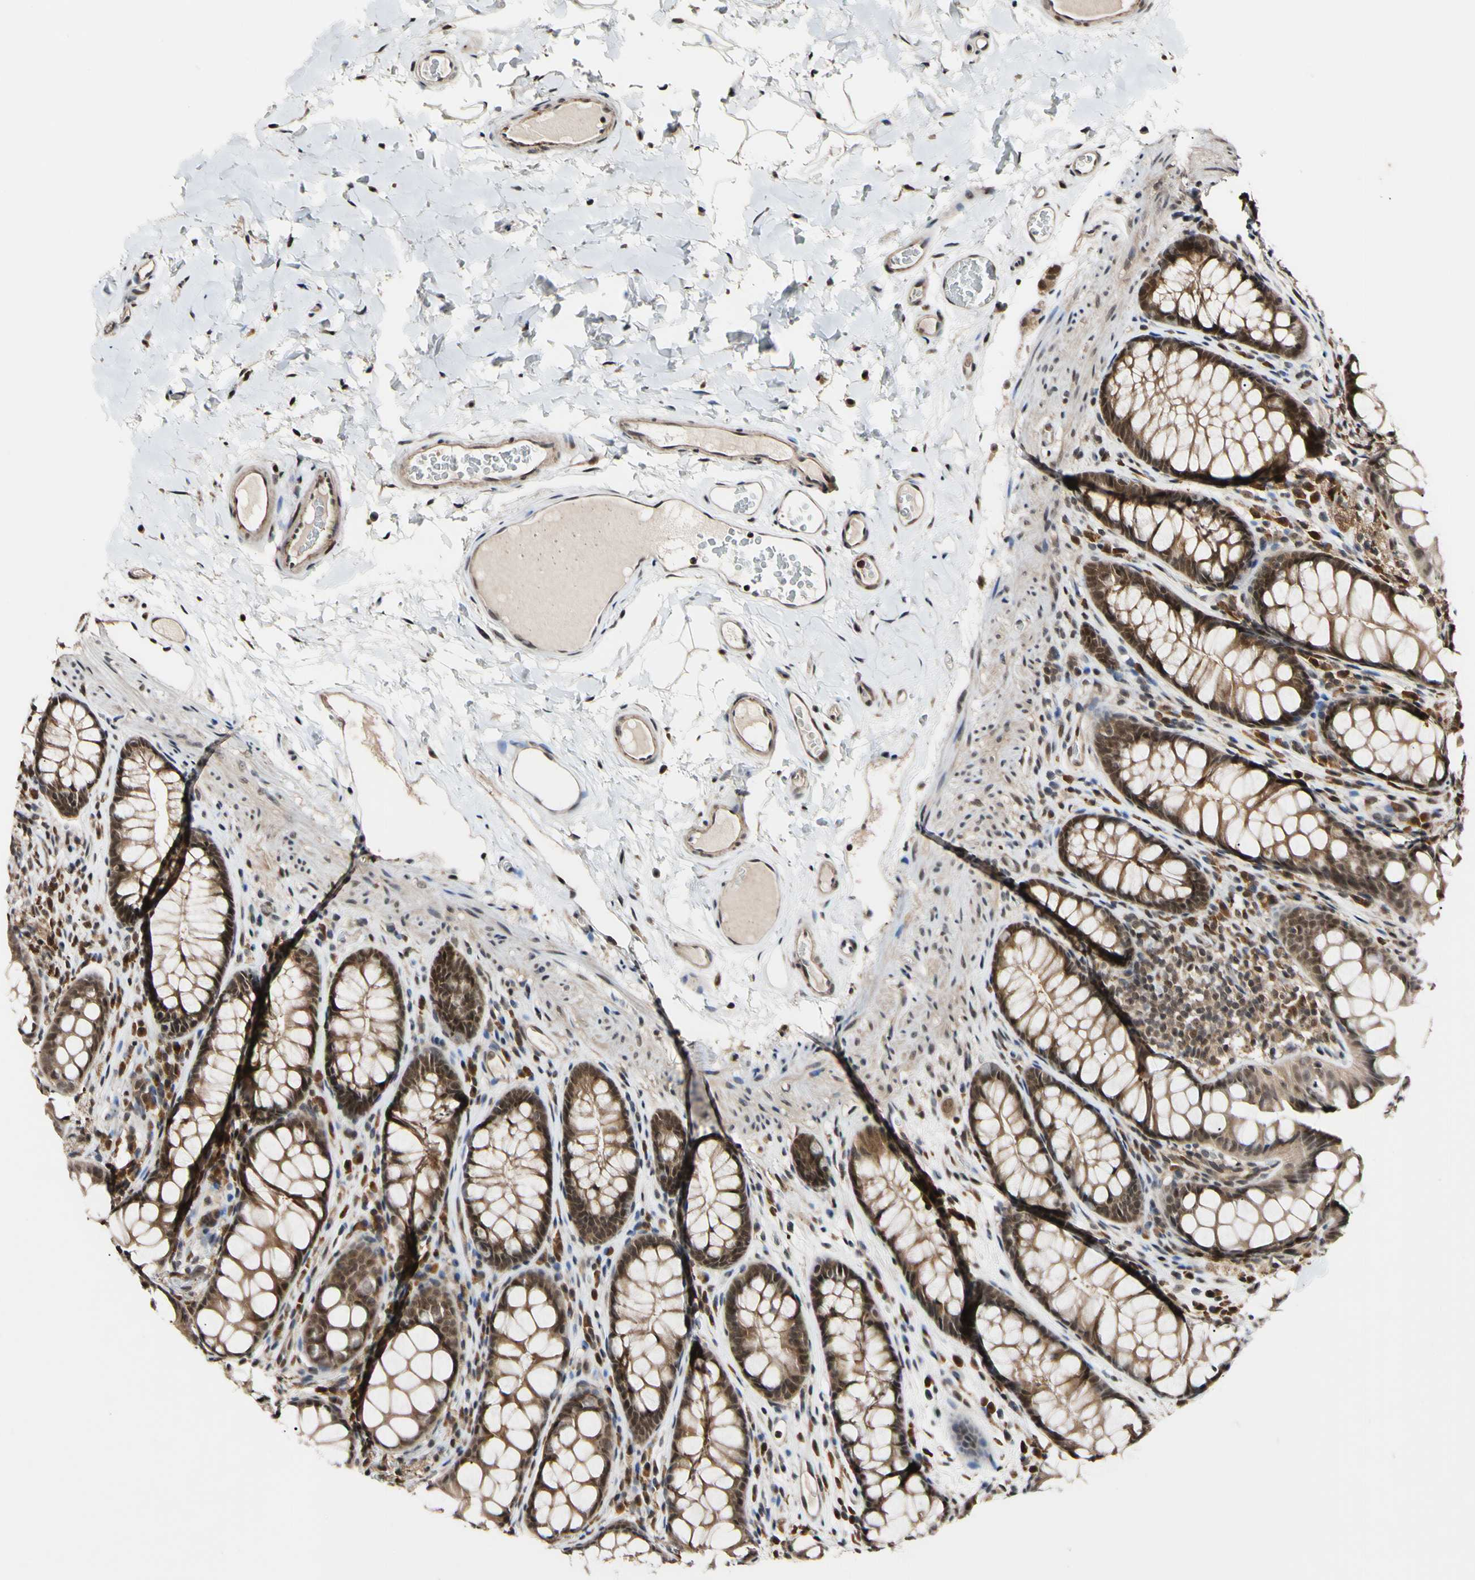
{"staining": {"intensity": "moderate", "quantity": ">75%", "location": "cytoplasmic/membranous"}, "tissue": "colon", "cell_type": "Endothelial cells", "image_type": "normal", "snomed": [{"axis": "morphology", "description": "Normal tissue, NOS"}, {"axis": "topography", "description": "Colon"}], "caption": "Moderate cytoplasmic/membranous protein expression is present in approximately >75% of endothelial cells in colon.", "gene": "PSMD10", "patient": {"sex": "female", "age": 55}}